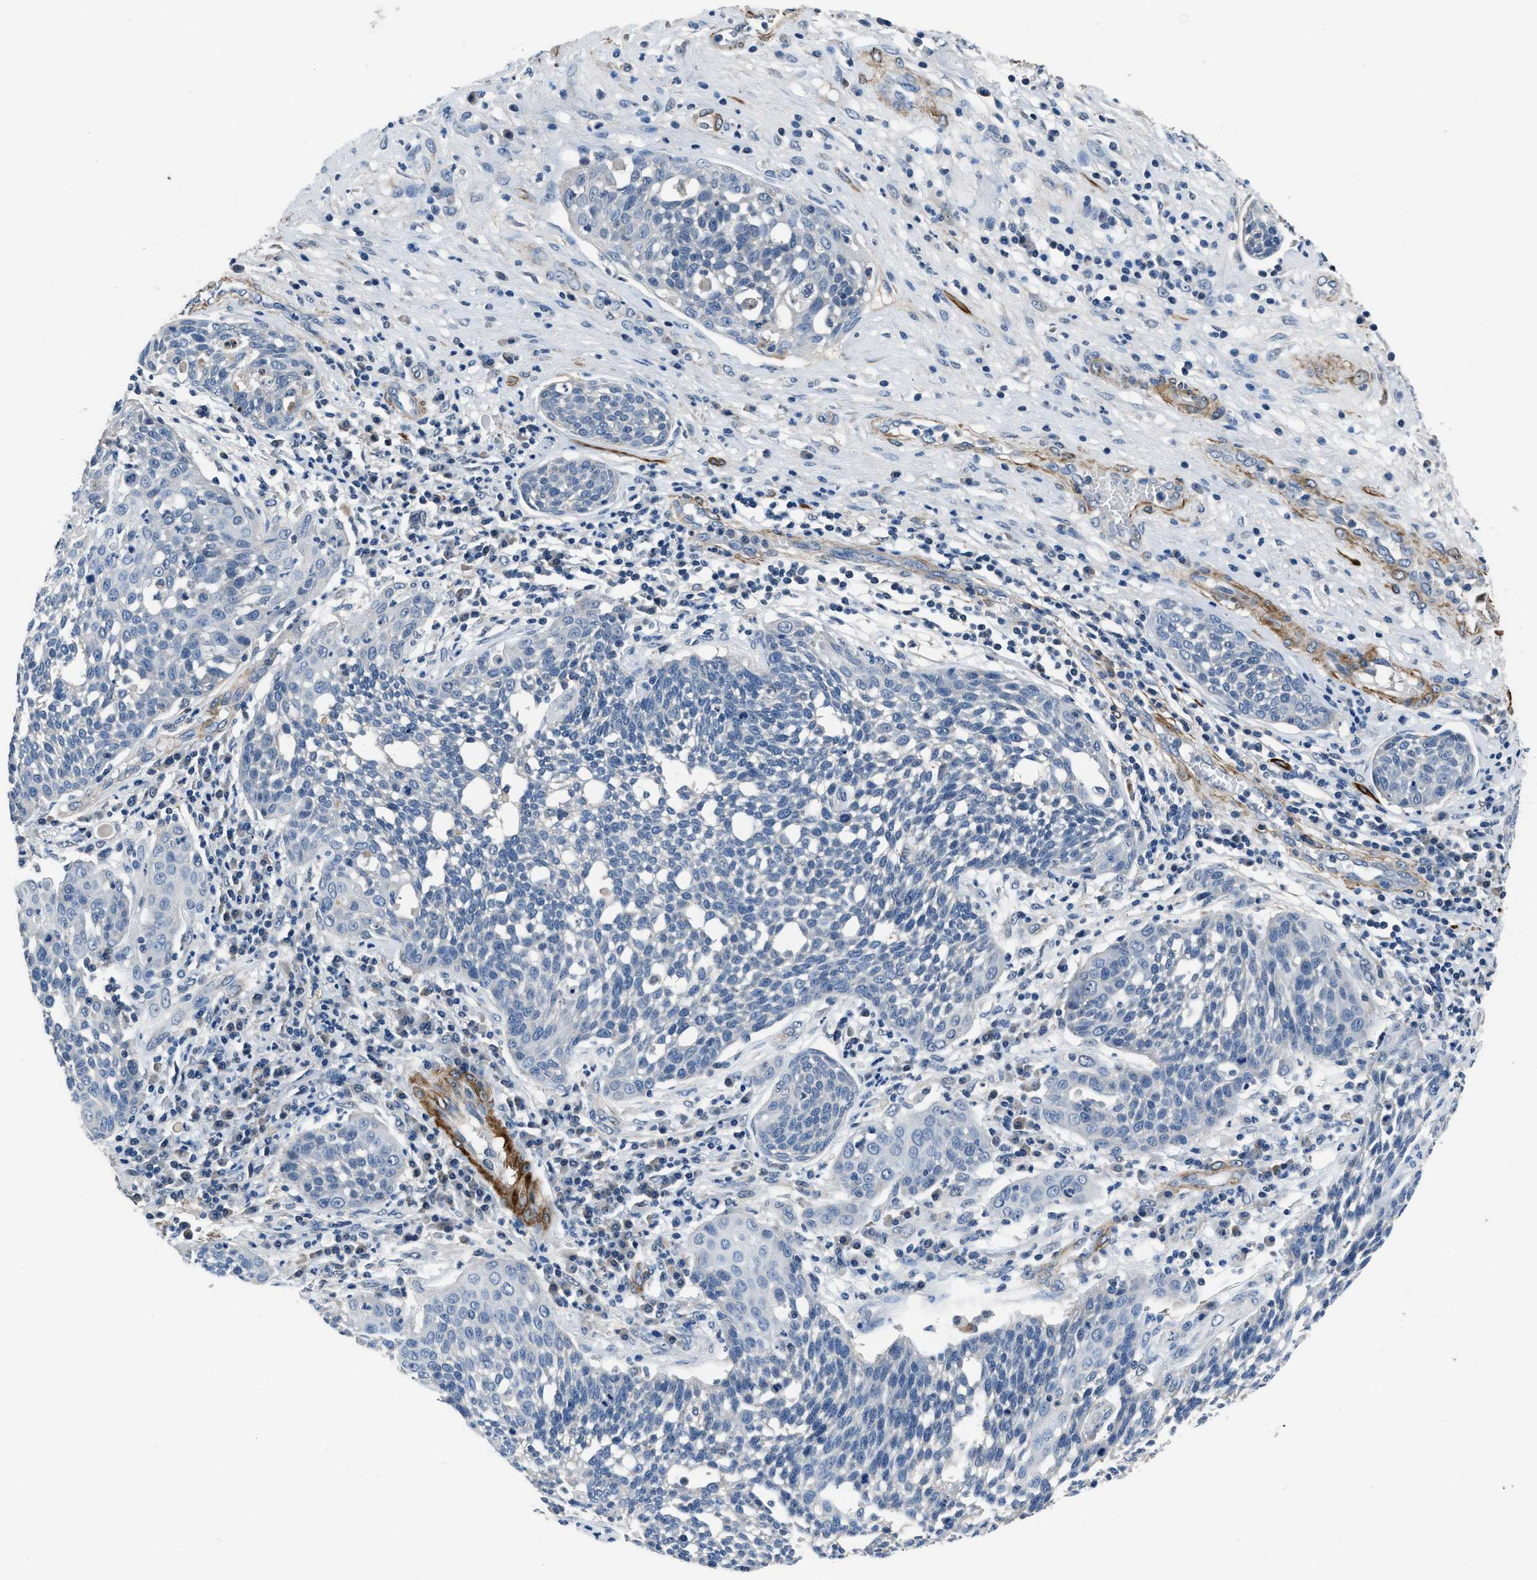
{"staining": {"intensity": "negative", "quantity": "none", "location": "none"}, "tissue": "cervical cancer", "cell_type": "Tumor cells", "image_type": "cancer", "snomed": [{"axis": "morphology", "description": "Squamous cell carcinoma, NOS"}, {"axis": "topography", "description": "Cervix"}], "caption": "IHC histopathology image of neoplastic tissue: human squamous cell carcinoma (cervical) stained with DAB exhibits no significant protein expression in tumor cells.", "gene": "LANCL2", "patient": {"sex": "female", "age": 34}}